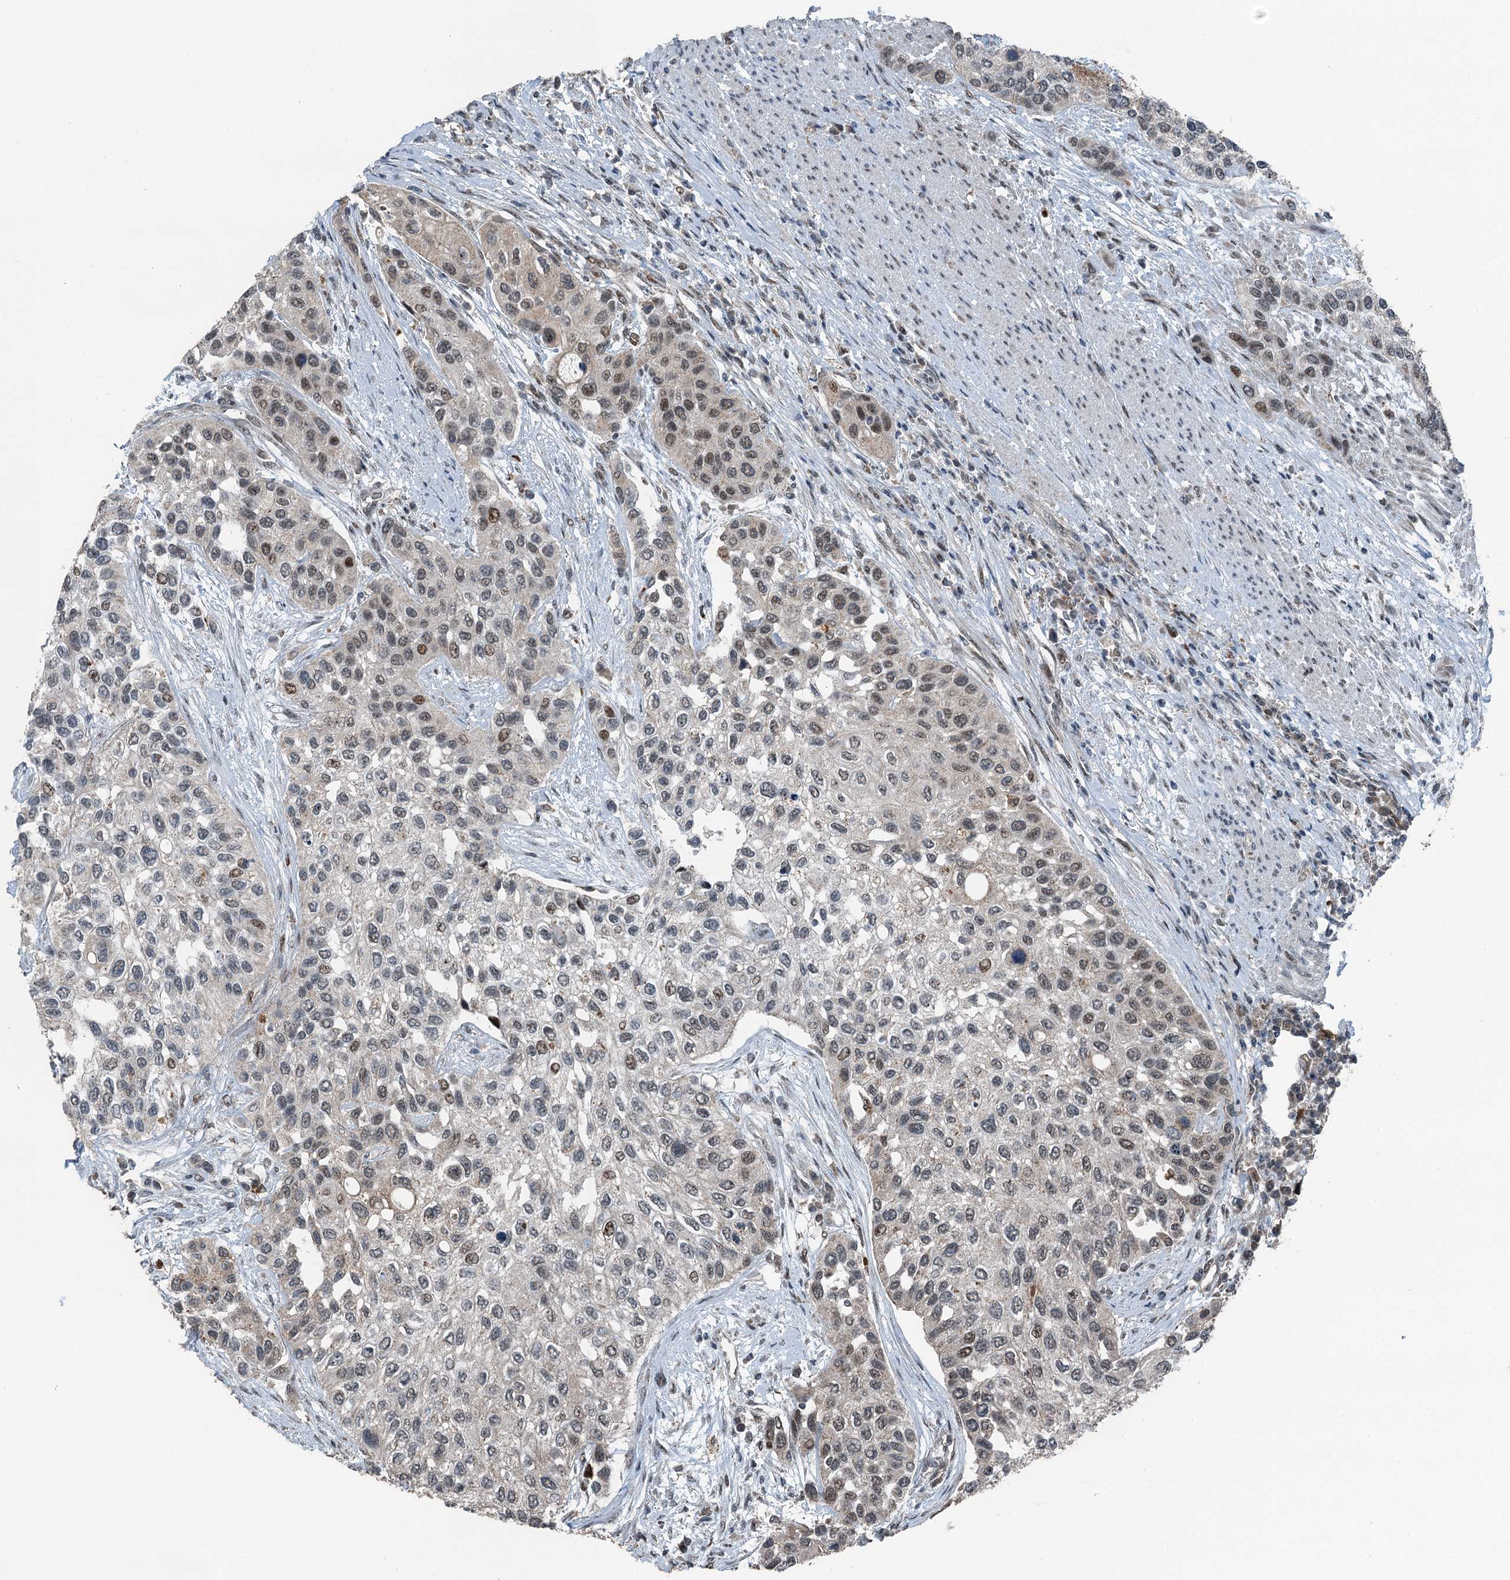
{"staining": {"intensity": "weak", "quantity": "<25%", "location": "cytoplasmic/membranous,nuclear"}, "tissue": "urothelial cancer", "cell_type": "Tumor cells", "image_type": "cancer", "snomed": [{"axis": "morphology", "description": "Normal tissue, NOS"}, {"axis": "morphology", "description": "Urothelial carcinoma, High grade"}, {"axis": "topography", "description": "Vascular tissue"}, {"axis": "topography", "description": "Urinary bladder"}], "caption": "The immunohistochemistry histopathology image has no significant expression in tumor cells of urothelial carcinoma (high-grade) tissue.", "gene": "BMERB1", "patient": {"sex": "female", "age": 56}}